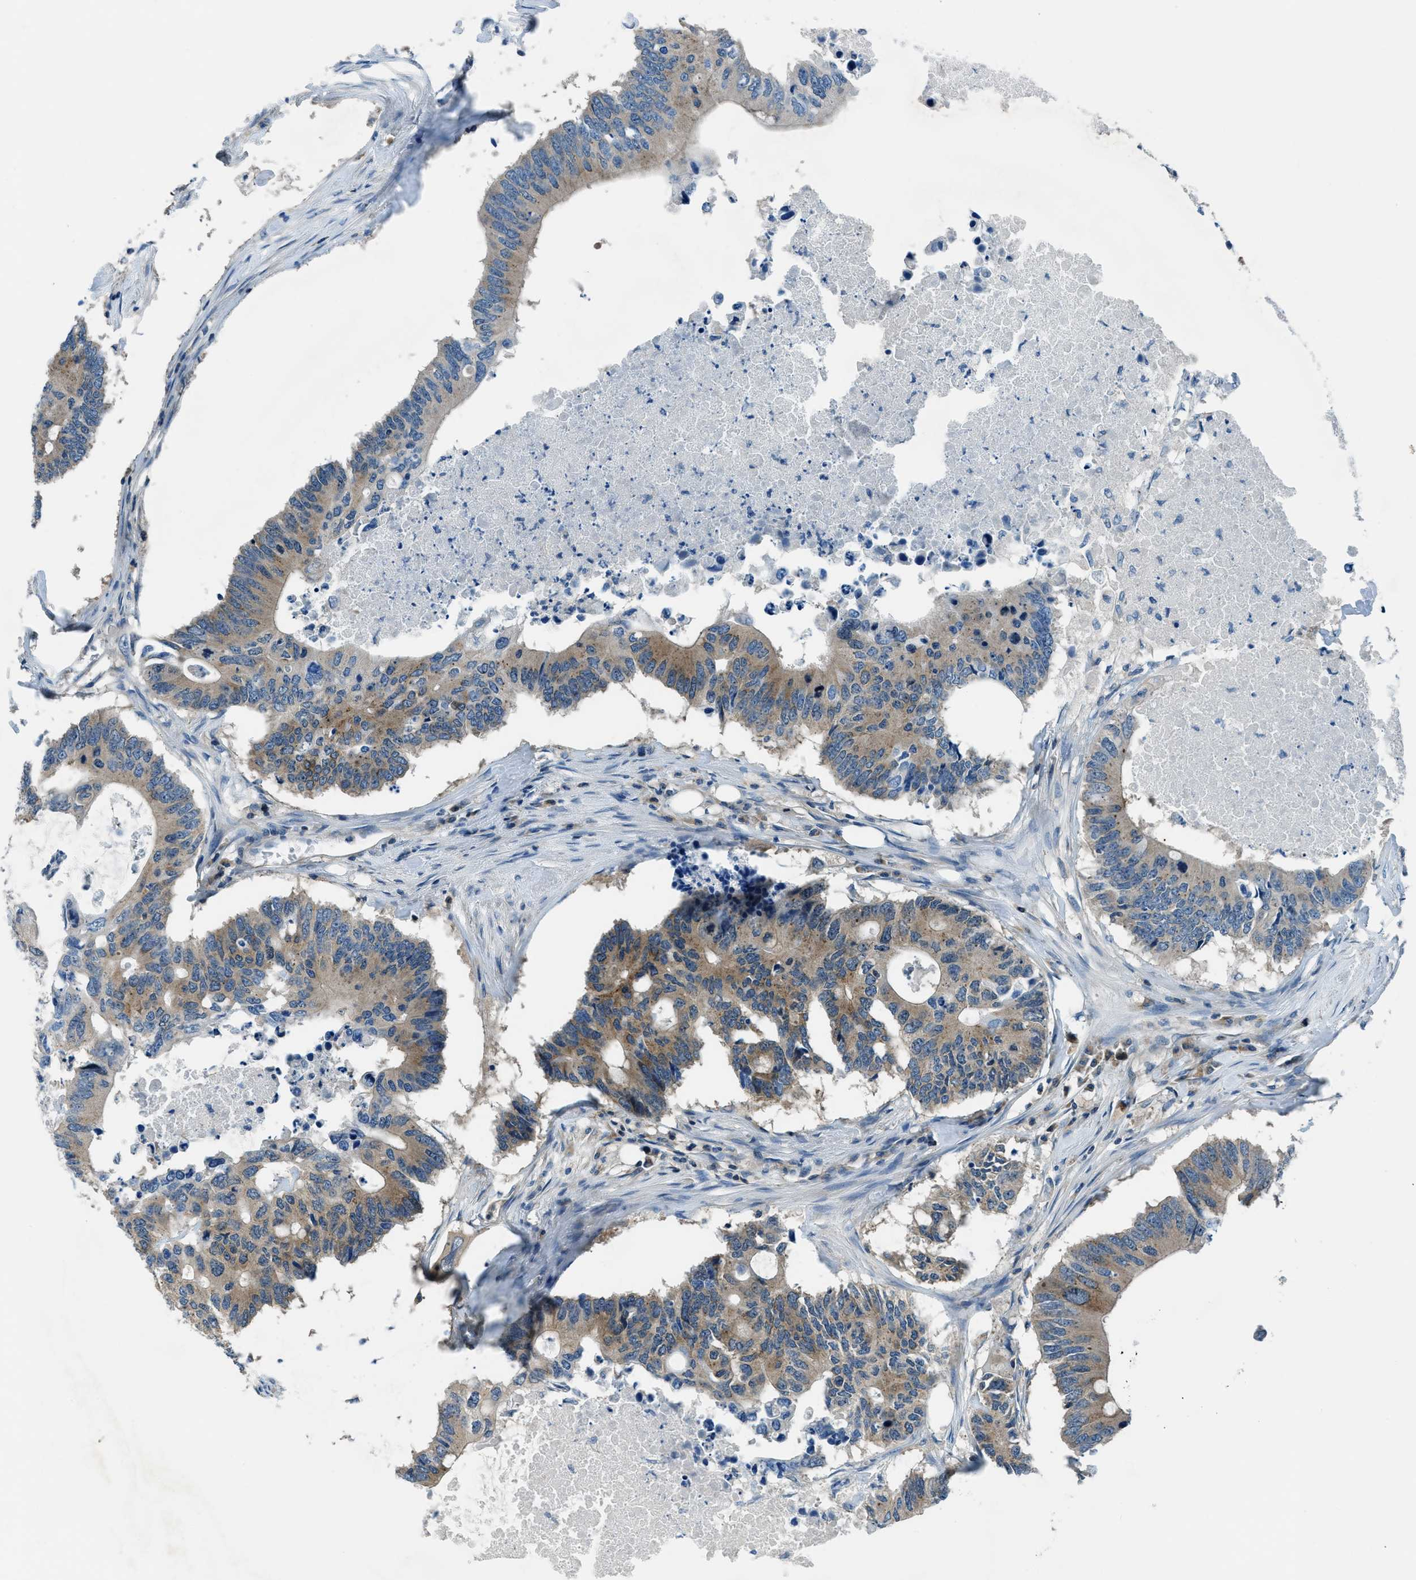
{"staining": {"intensity": "weak", "quantity": ">75%", "location": "cytoplasmic/membranous"}, "tissue": "colorectal cancer", "cell_type": "Tumor cells", "image_type": "cancer", "snomed": [{"axis": "morphology", "description": "Adenocarcinoma, NOS"}, {"axis": "topography", "description": "Colon"}], "caption": "Human colorectal cancer (adenocarcinoma) stained with a protein marker shows weak staining in tumor cells.", "gene": "ARFGAP2", "patient": {"sex": "male", "age": 71}}